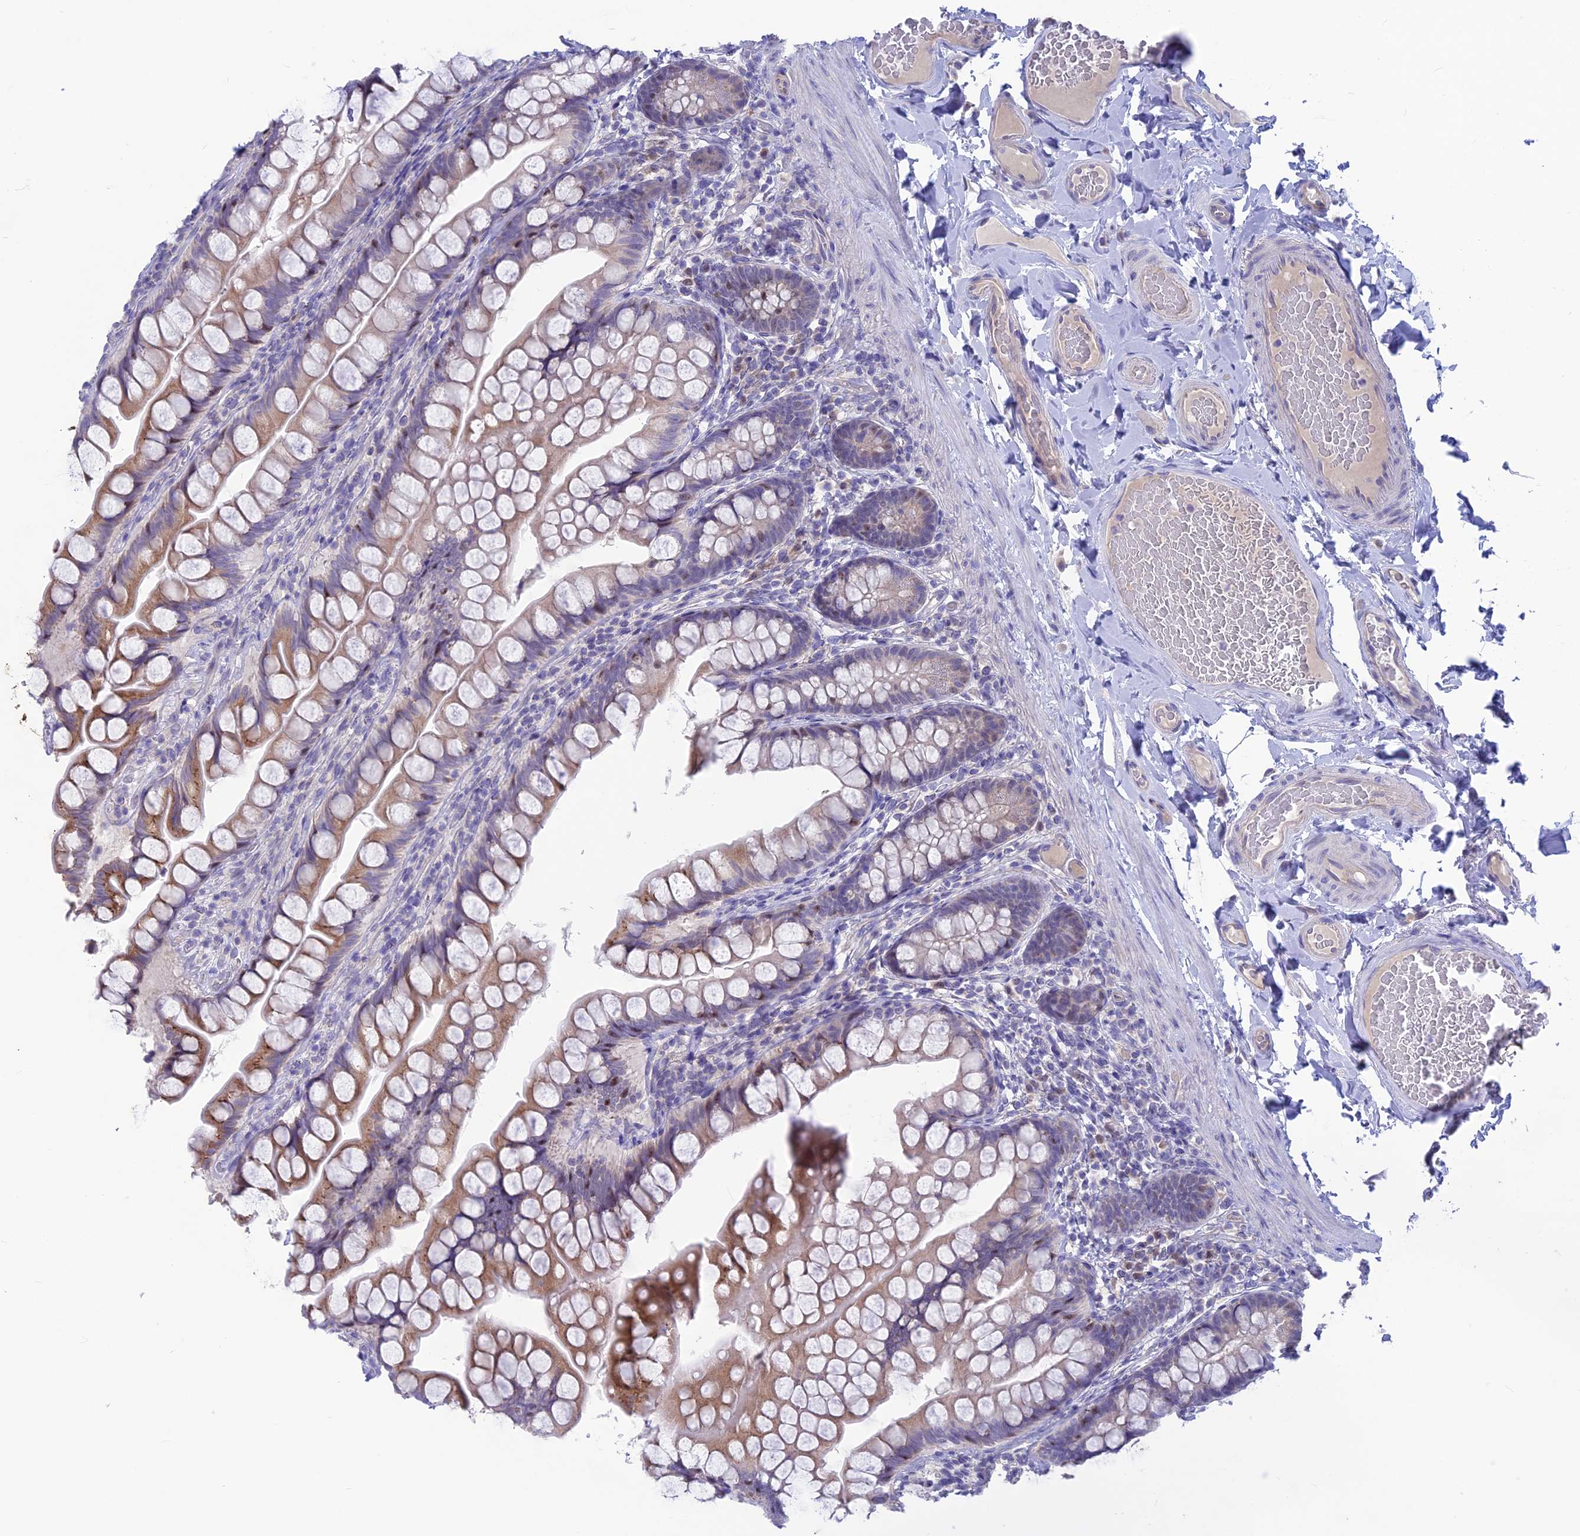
{"staining": {"intensity": "weak", "quantity": "25%-75%", "location": "cytoplasmic/membranous"}, "tissue": "small intestine", "cell_type": "Glandular cells", "image_type": "normal", "snomed": [{"axis": "morphology", "description": "Normal tissue, NOS"}, {"axis": "topography", "description": "Small intestine"}], "caption": "IHC of unremarkable human small intestine reveals low levels of weak cytoplasmic/membranous staining in about 25%-75% of glandular cells.", "gene": "SNTN", "patient": {"sex": "male", "age": 70}}